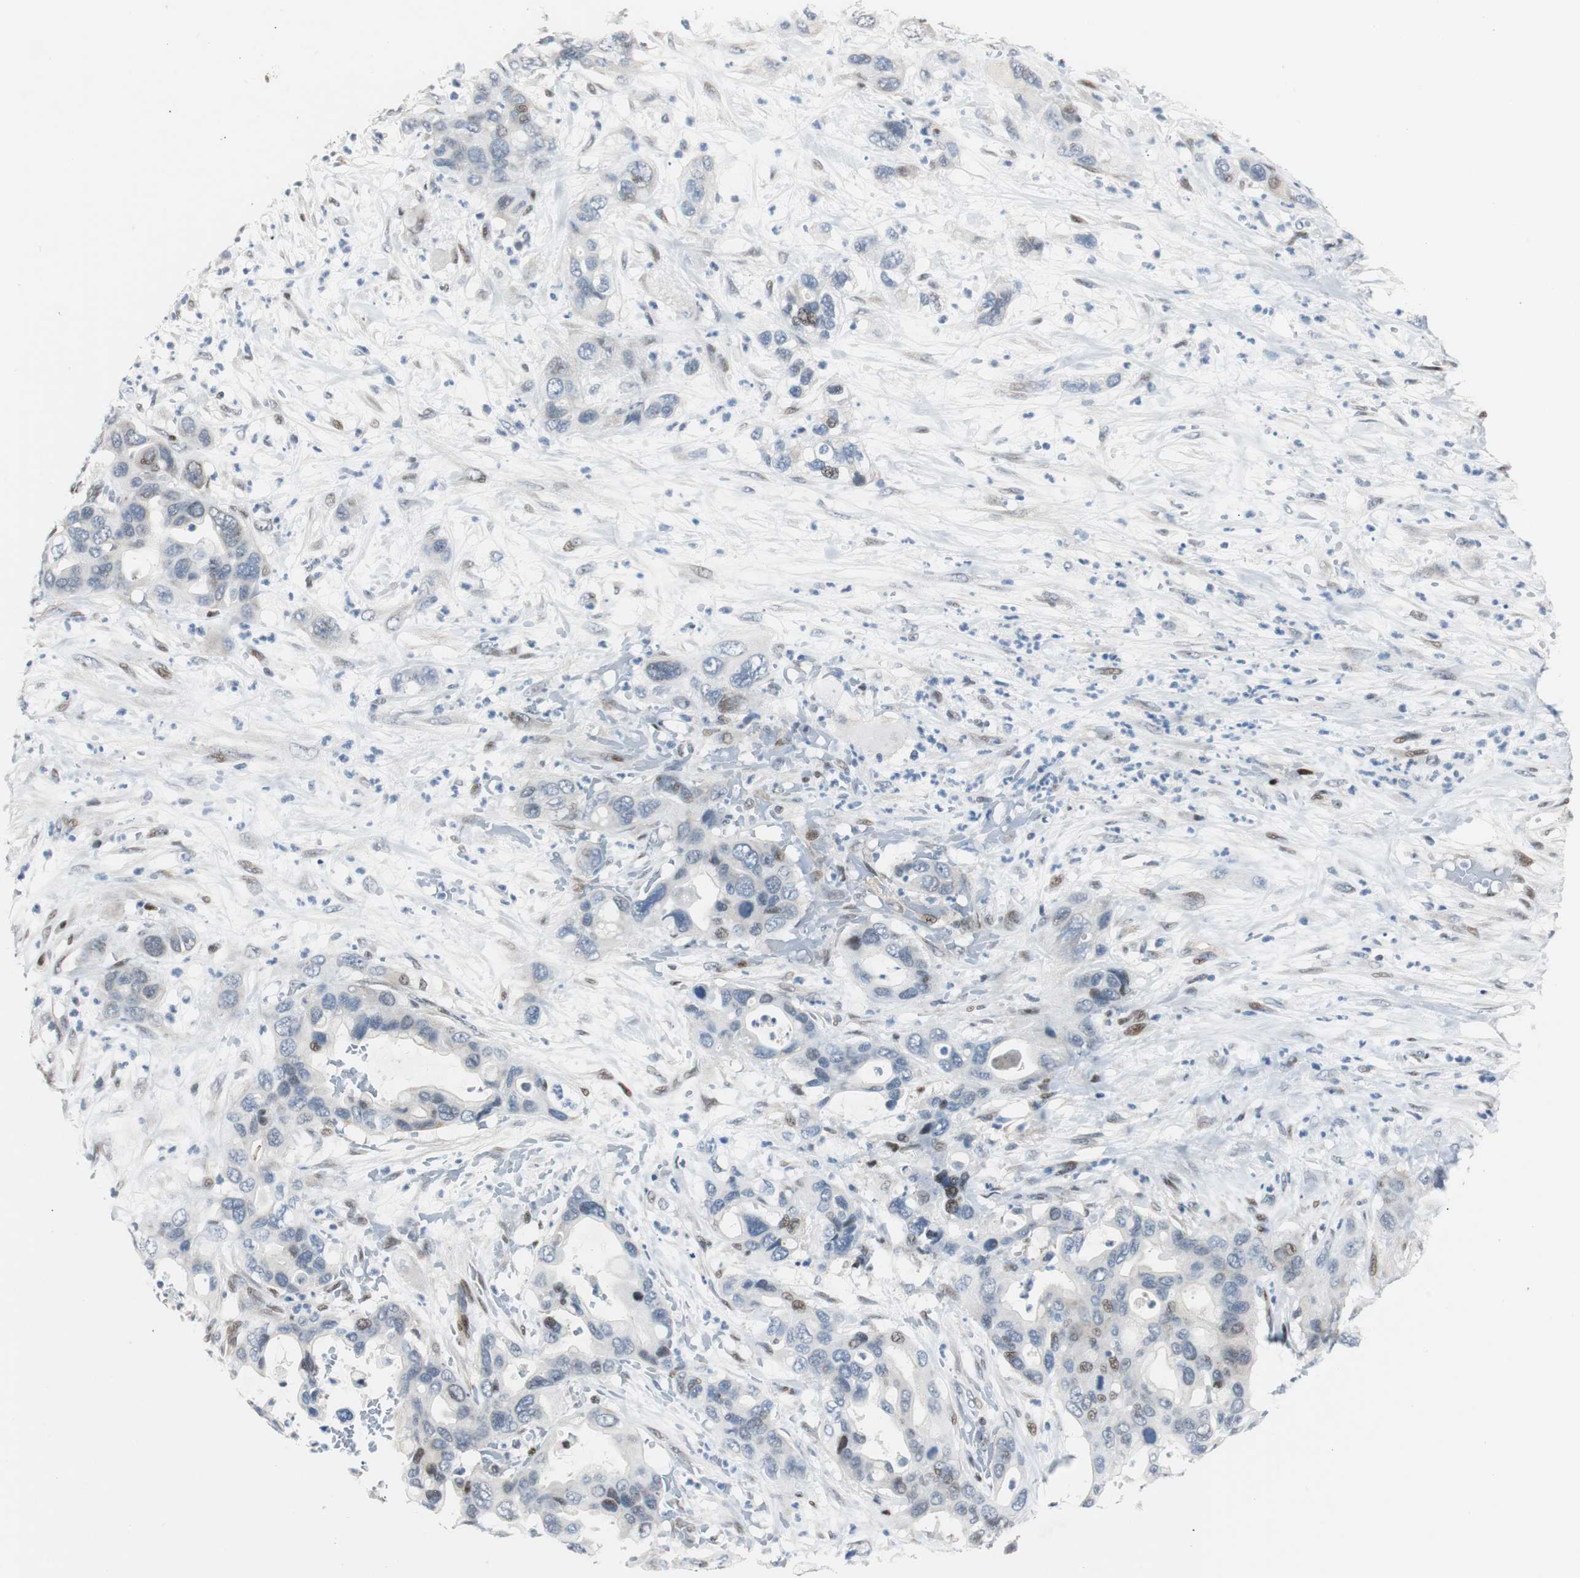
{"staining": {"intensity": "weak", "quantity": "<25%", "location": "nuclear"}, "tissue": "pancreatic cancer", "cell_type": "Tumor cells", "image_type": "cancer", "snomed": [{"axis": "morphology", "description": "Adenocarcinoma, NOS"}, {"axis": "topography", "description": "Pancreas"}], "caption": "Immunohistochemistry (IHC) histopathology image of pancreatic adenocarcinoma stained for a protein (brown), which demonstrates no positivity in tumor cells. Brightfield microscopy of immunohistochemistry (IHC) stained with DAB (brown) and hematoxylin (blue), captured at high magnification.", "gene": "RAD1", "patient": {"sex": "female", "age": 71}}